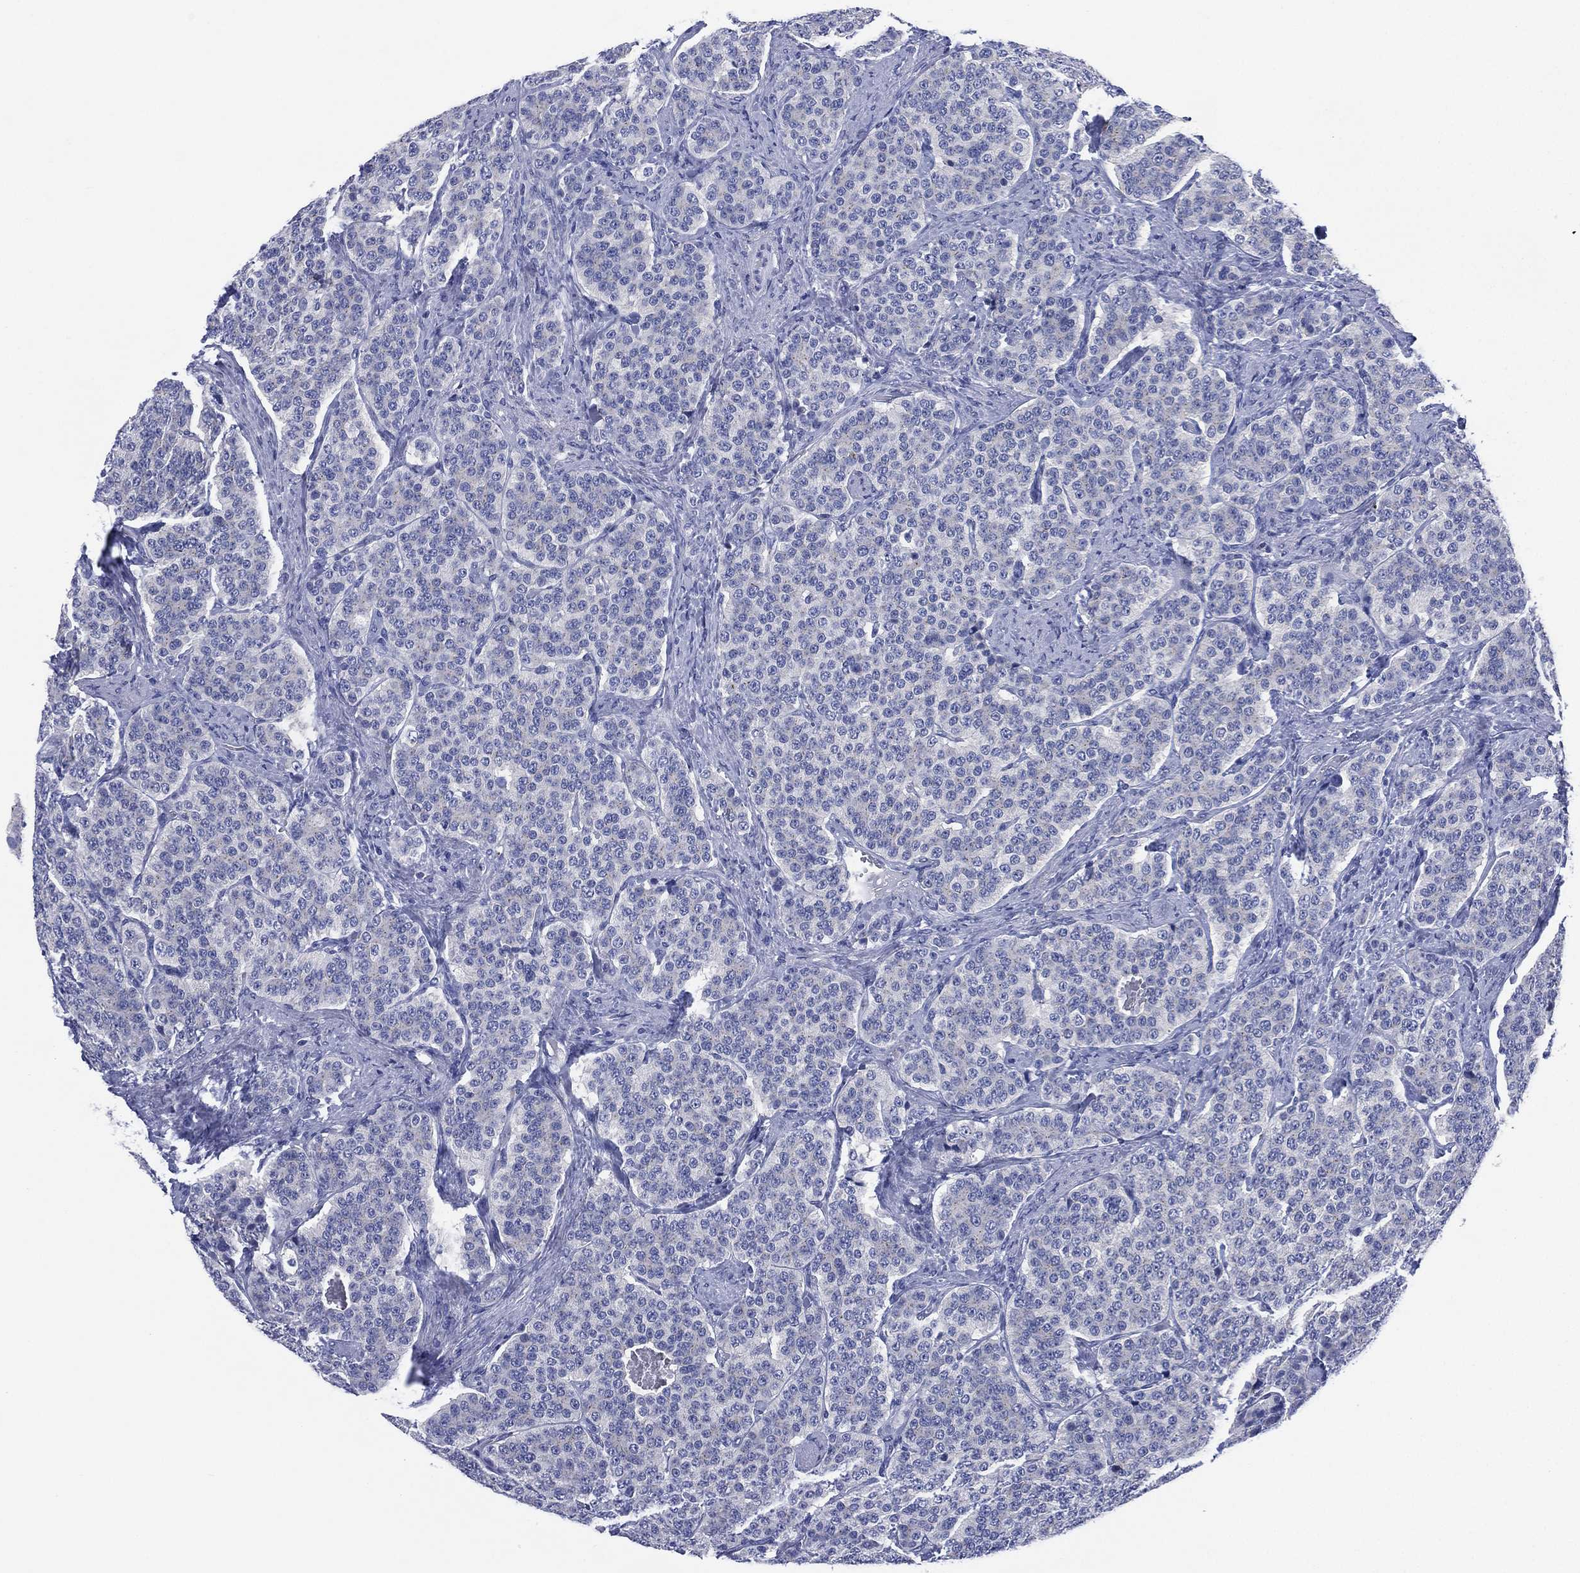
{"staining": {"intensity": "negative", "quantity": "none", "location": "none"}, "tissue": "carcinoid", "cell_type": "Tumor cells", "image_type": "cancer", "snomed": [{"axis": "morphology", "description": "Carcinoid, malignant, NOS"}, {"axis": "topography", "description": "Small intestine"}], "caption": "IHC histopathology image of human malignant carcinoid stained for a protein (brown), which reveals no expression in tumor cells. (DAB (3,3'-diaminobenzidine) IHC, high magnification).", "gene": "CHRNA3", "patient": {"sex": "female", "age": 58}}